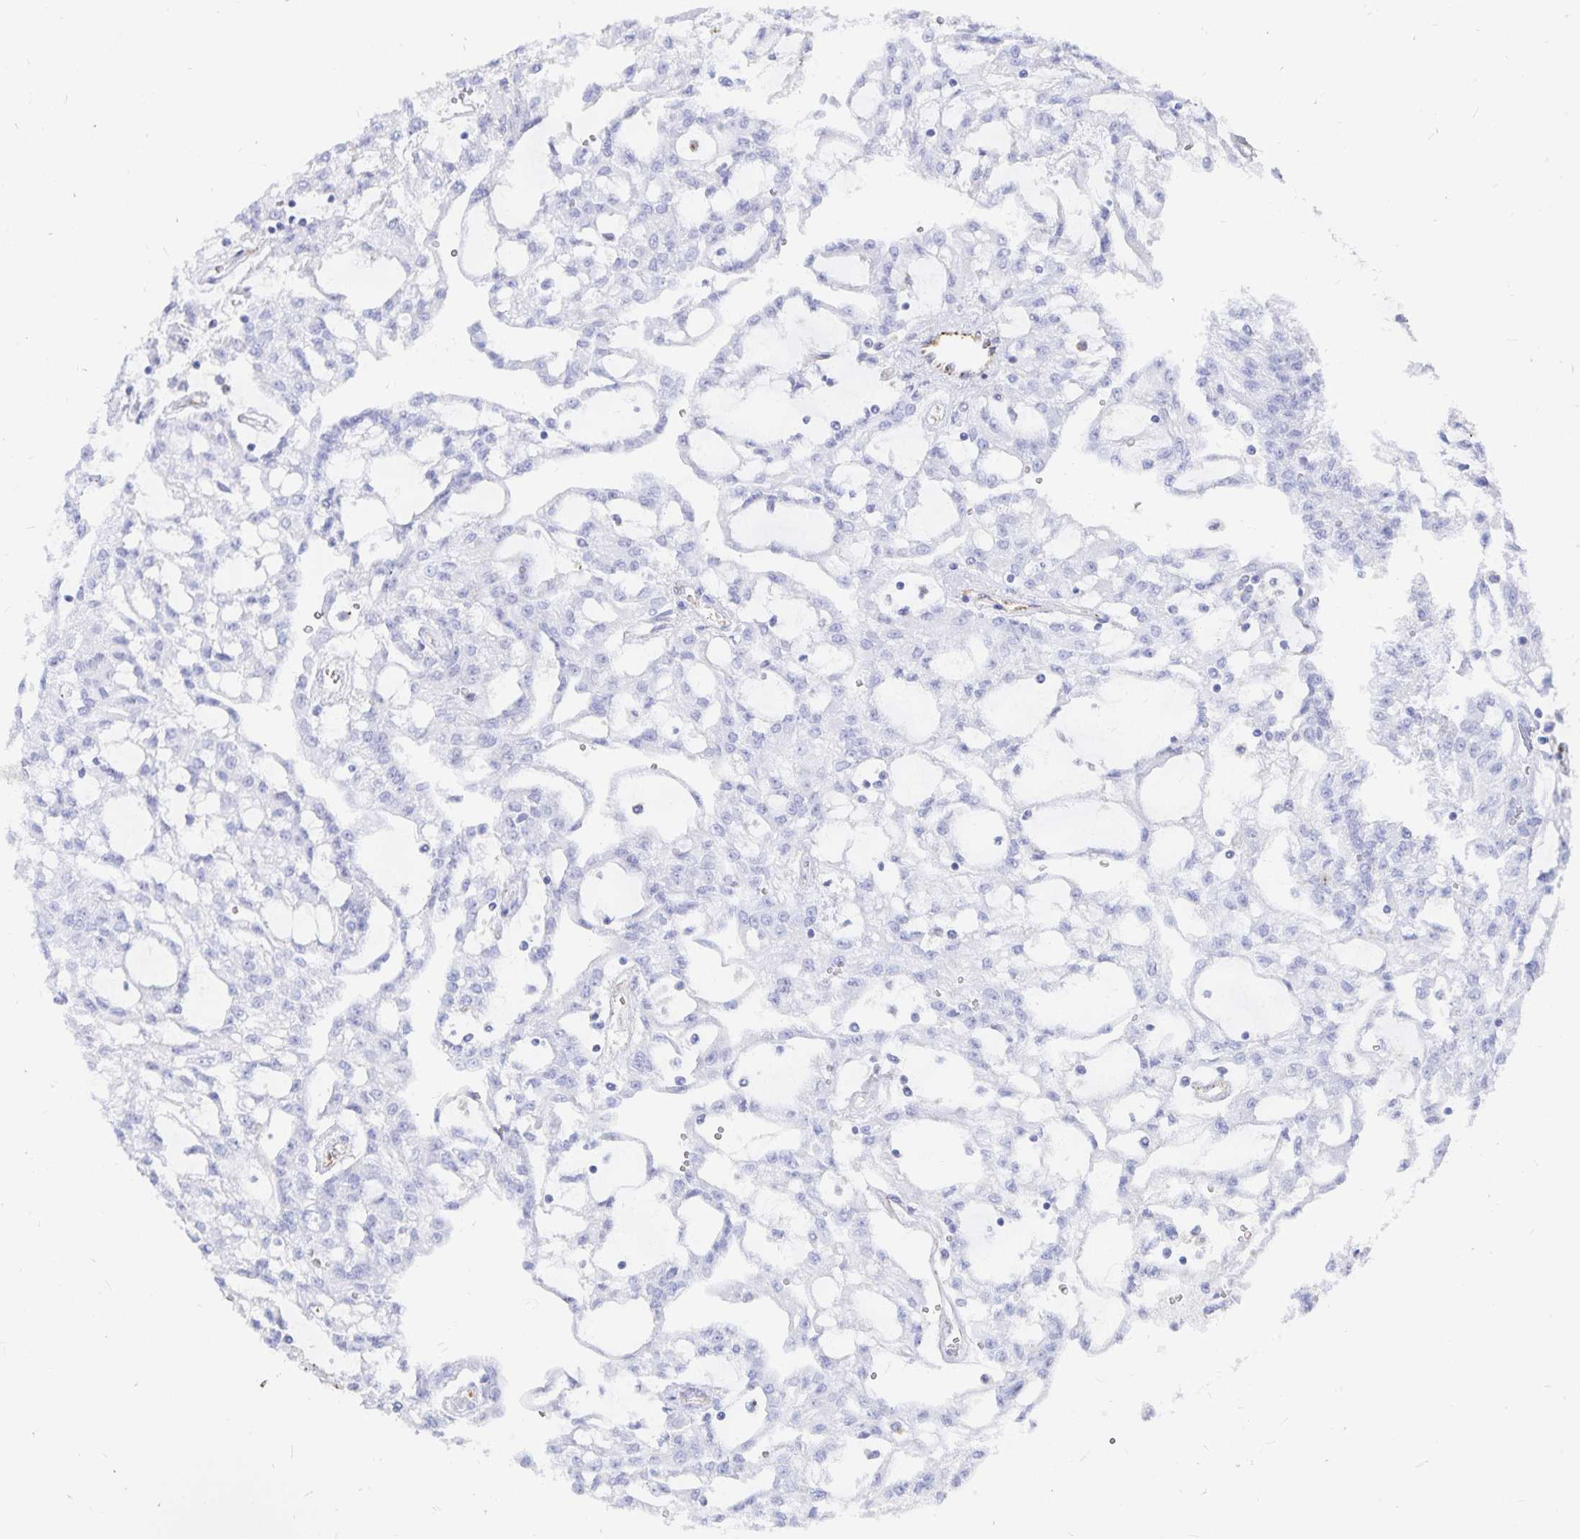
{"staining": {"intensity": "negative", "quantity": "none", "location": "none"}, "tissue": "renal cancer", "cell_type": "Tumor cells", "image_type": "cancer", "snomed": [{"axis": "morphology", "description": "Adenocarcinoma, NOS"}, {"axis": "topography", "description": "Kidney"}], "caption": "Tumor cells are negative for brown protein staining in adenocarcinoma (renal). (Immunohistochemistry (ihc), brightfield microscopy, high magnification).", "gene": "INSL5", "patient": {"sex": "male", "age": 63}}